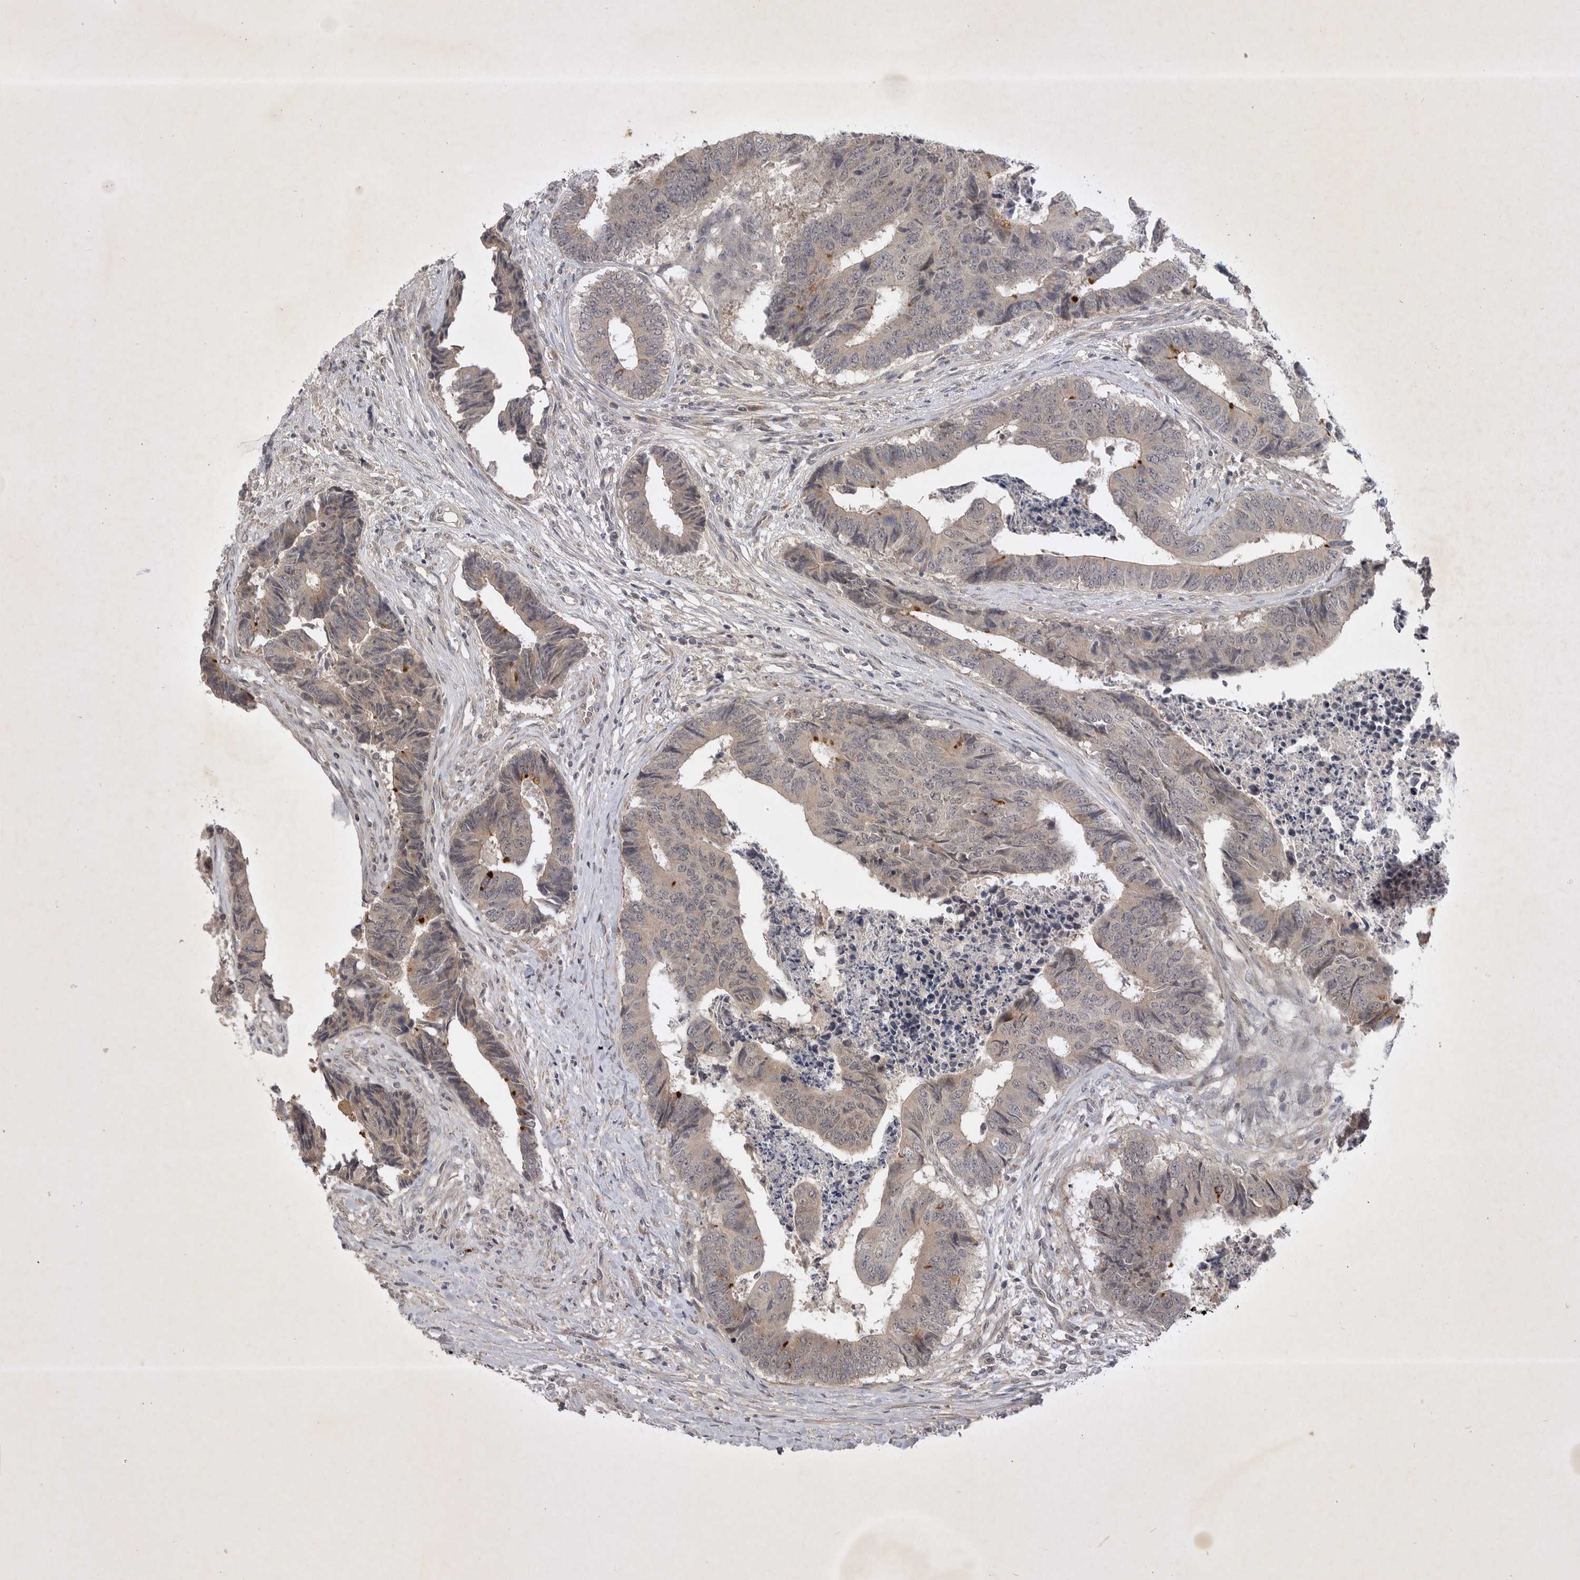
{"staining": {"intensity": "weak", "quantity": "25%-75%", "location": "cytoplasmic/membranous"}, "tissue": "colorectal cancer", "cell_type": "Tumor cells", "image_type": "cancer", "snomed": [{"axis": "morphology", "description": "Adenocarcinoma, NOS"}, {"axis": "topography", "description": "Rectum"}], "caption": "Protein expression by immunohistochemistry (IHC) demonstrates weak cytoplasmic/membranous positivity in approximately 25%-75% of tumor cells in colorectal cancer.", "gene": "PTPDC1", "patient": {"sex": "male", "age": 84}}